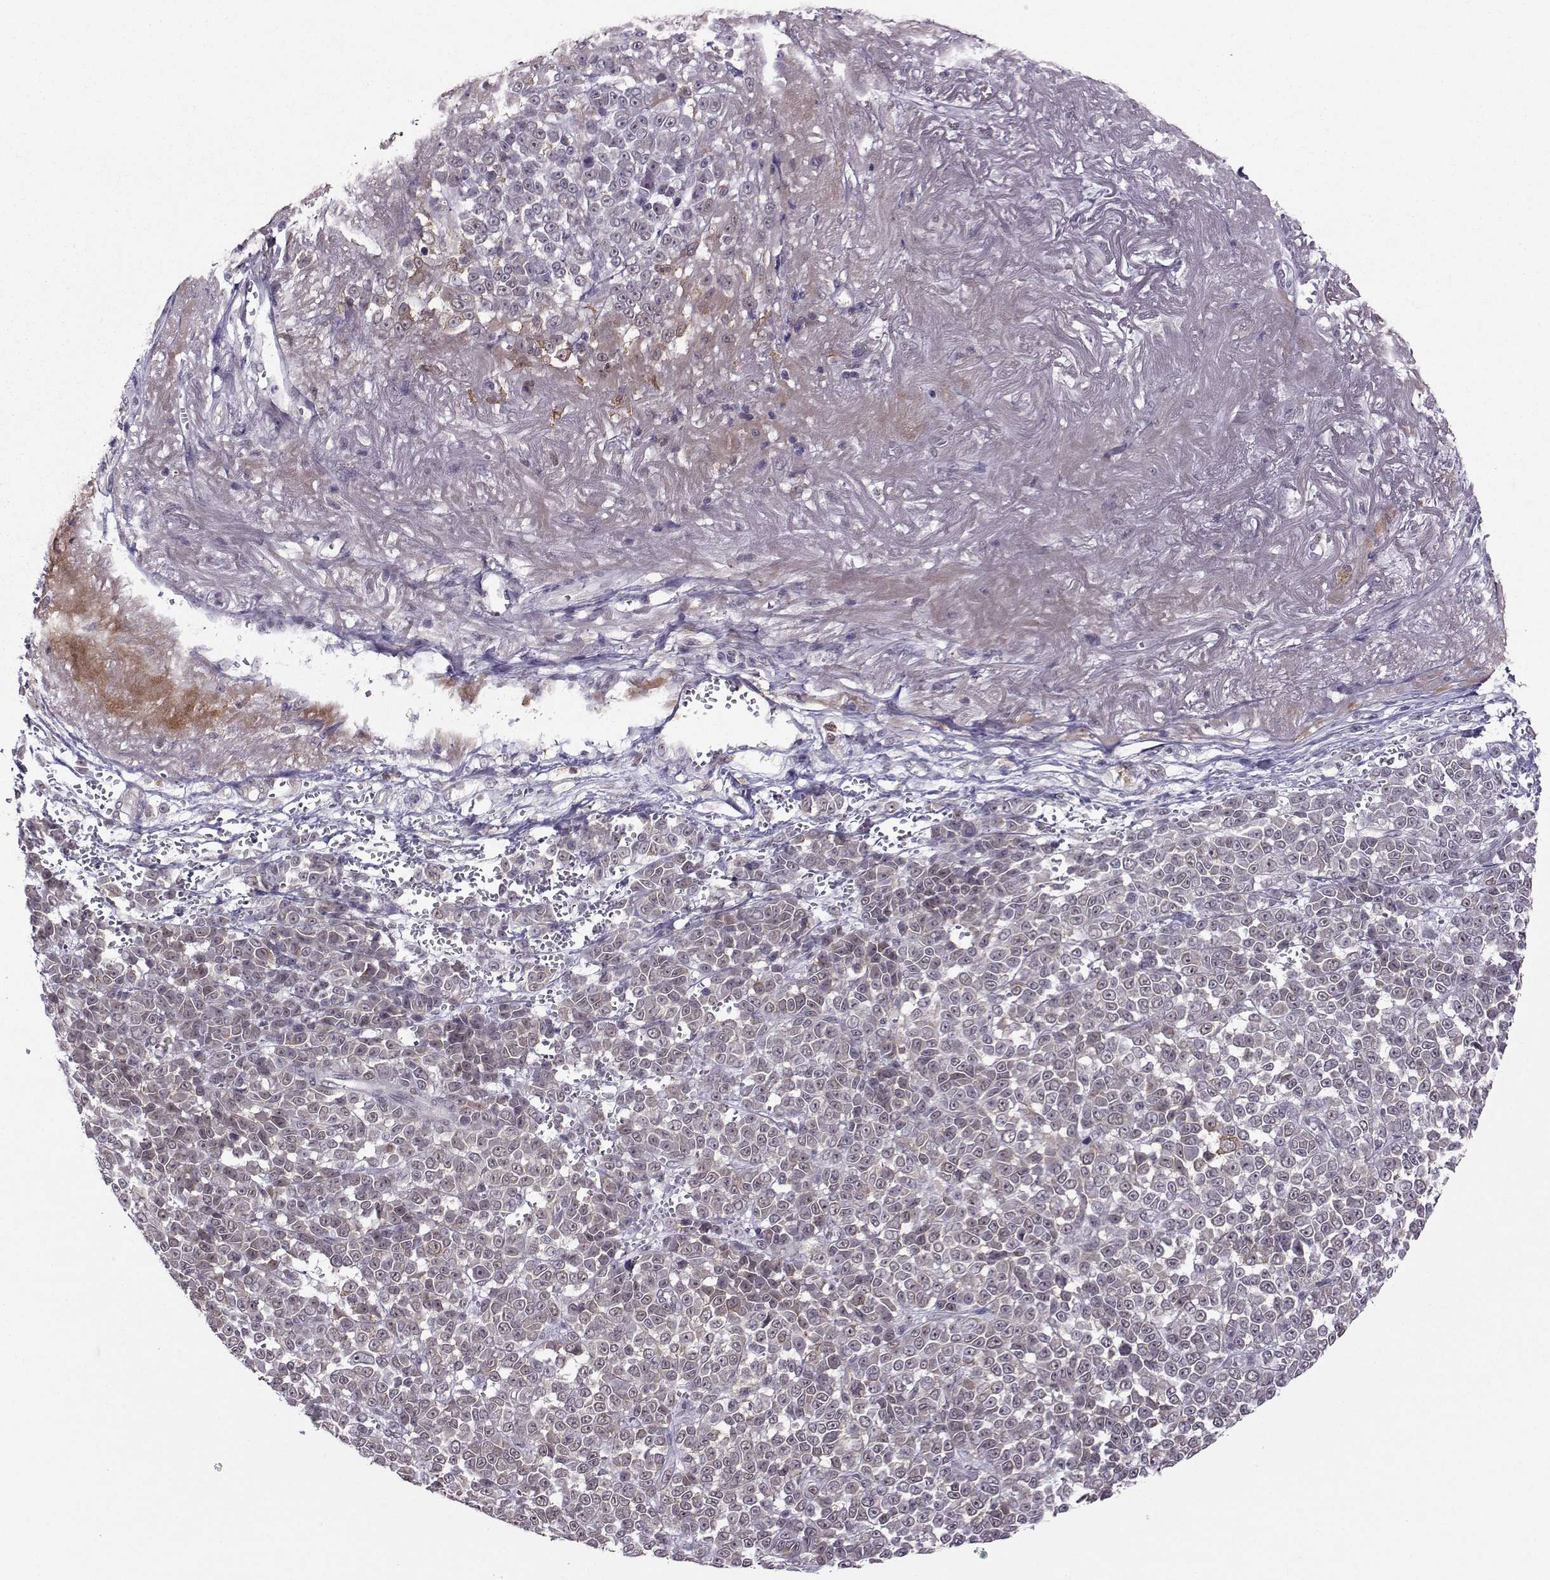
{"staining": {"intensity": "negative", "quantity": "none", "location": "none"}, "tissue": "melanoma", "cell_type": "Tumor cells", "image_type": "cancer", "snomed": [{"axis": "morphology", "description": "Malignant melanoma, NOS"}, {"axis": "topography", "description": "Skin"}], "caption": "An immunohistochemistry (IHC) image of melanoma is shown. There is no staining in tumor cells of melanoma.", "gene": "DDX20", "patient": {"sex": "female", "age": 95}}